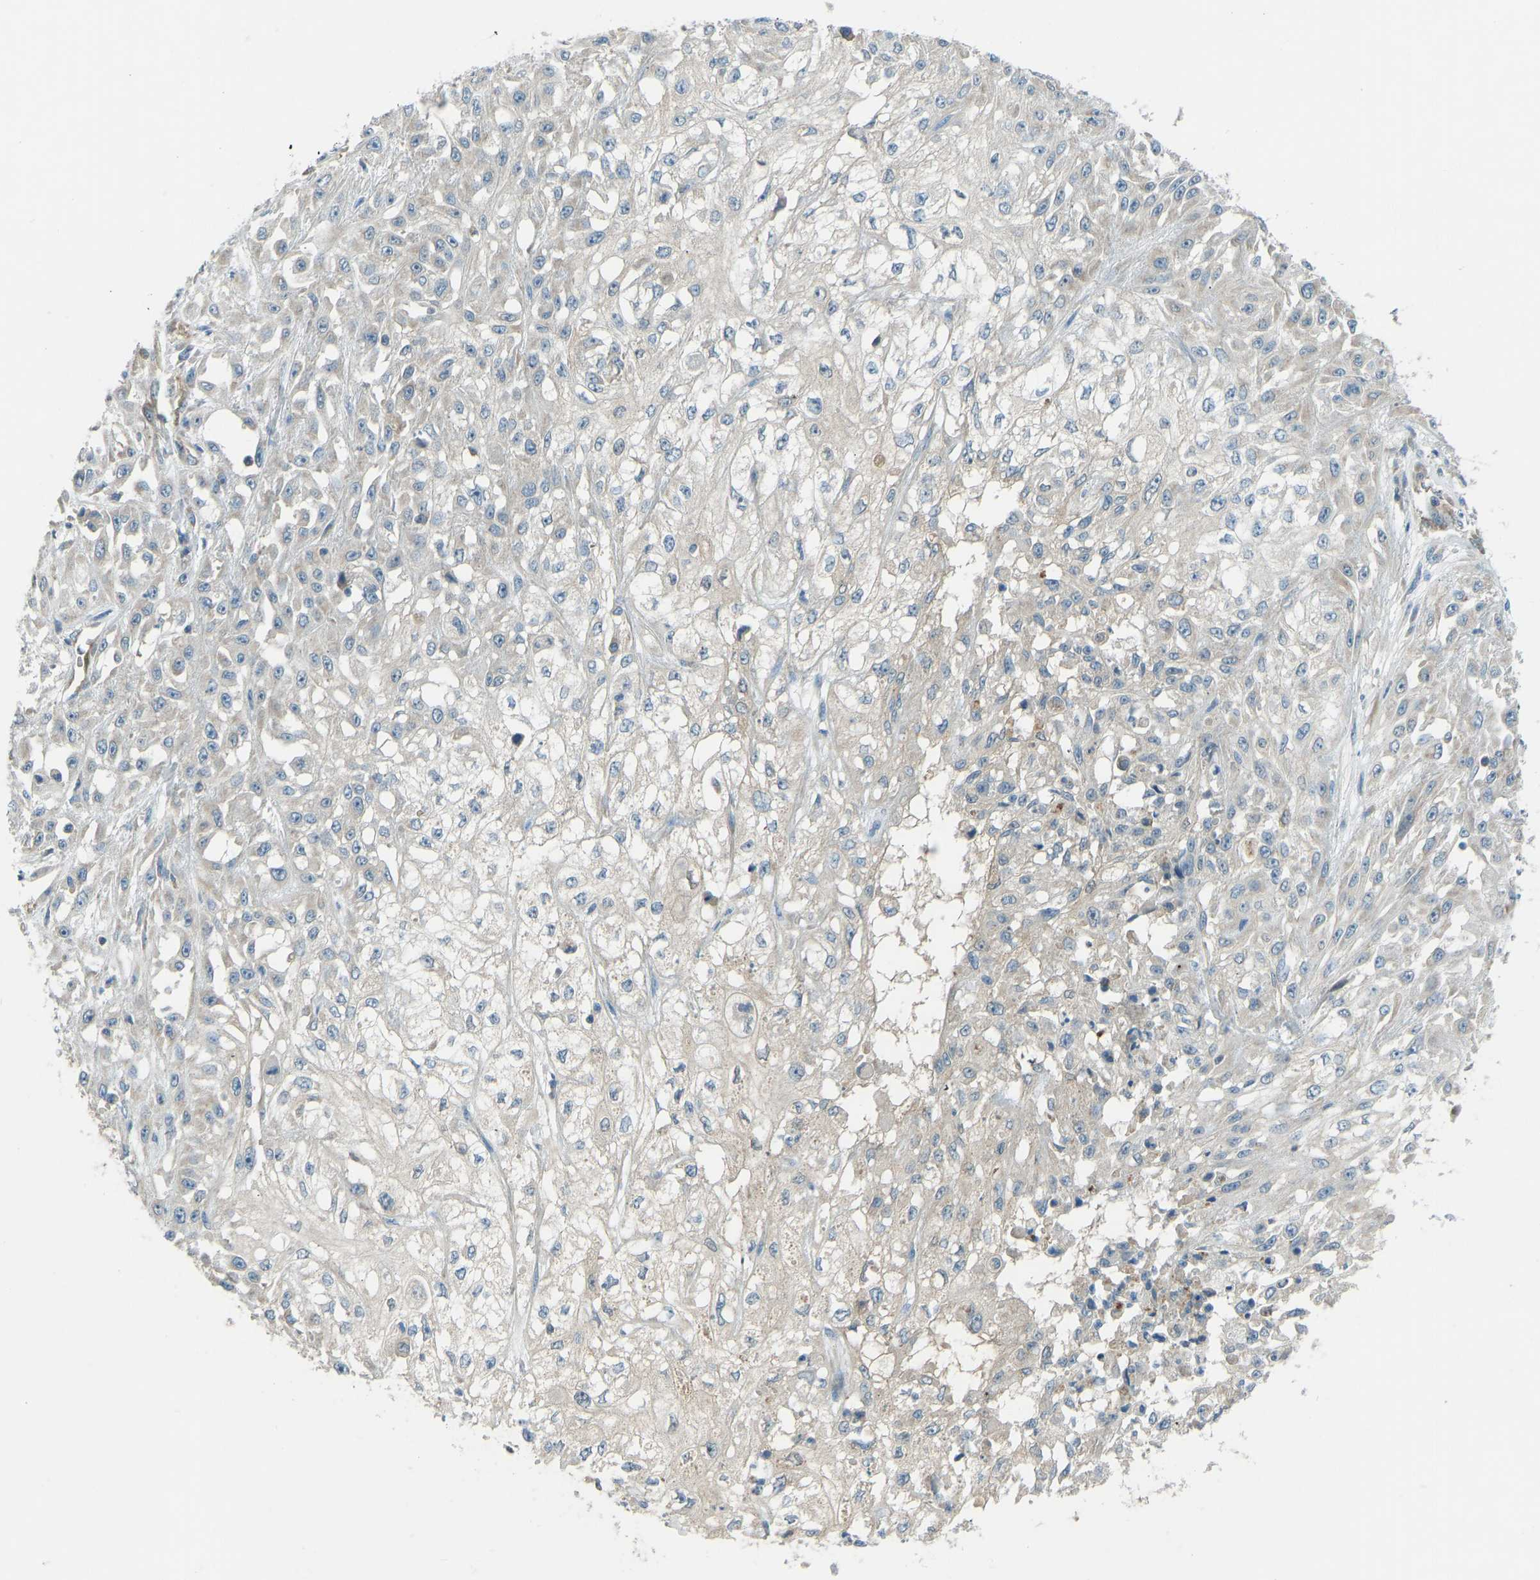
{"staining": {"intensity": "negative", "quantity": "none", "location": "none"}, "tissue": "skin cancer", "cell_type": "Tumor cells", "image_type": "cancer", "snomed": [{"axis": "morphology", "description": "Squamous cell carcinoma, NOS"}, {"axis": "morphology", "description": "Squamous cell carcinoma, metastatic, NOS"}, {"axis": "topography", "description": "Skin"}, {"axis": "topography", "description": "Lymph node"}], "caption": "Tumor cells are negative for brown protein staining in skin cancer (squamous cell carcinoma). The staining is performed using DAB (3,3'-diaminobenzidine) brown chromogen with nuclei counter-stained in using hematoxylin.", "gene": "STAU2", "patient": {"sex": "male", "age": 75}}